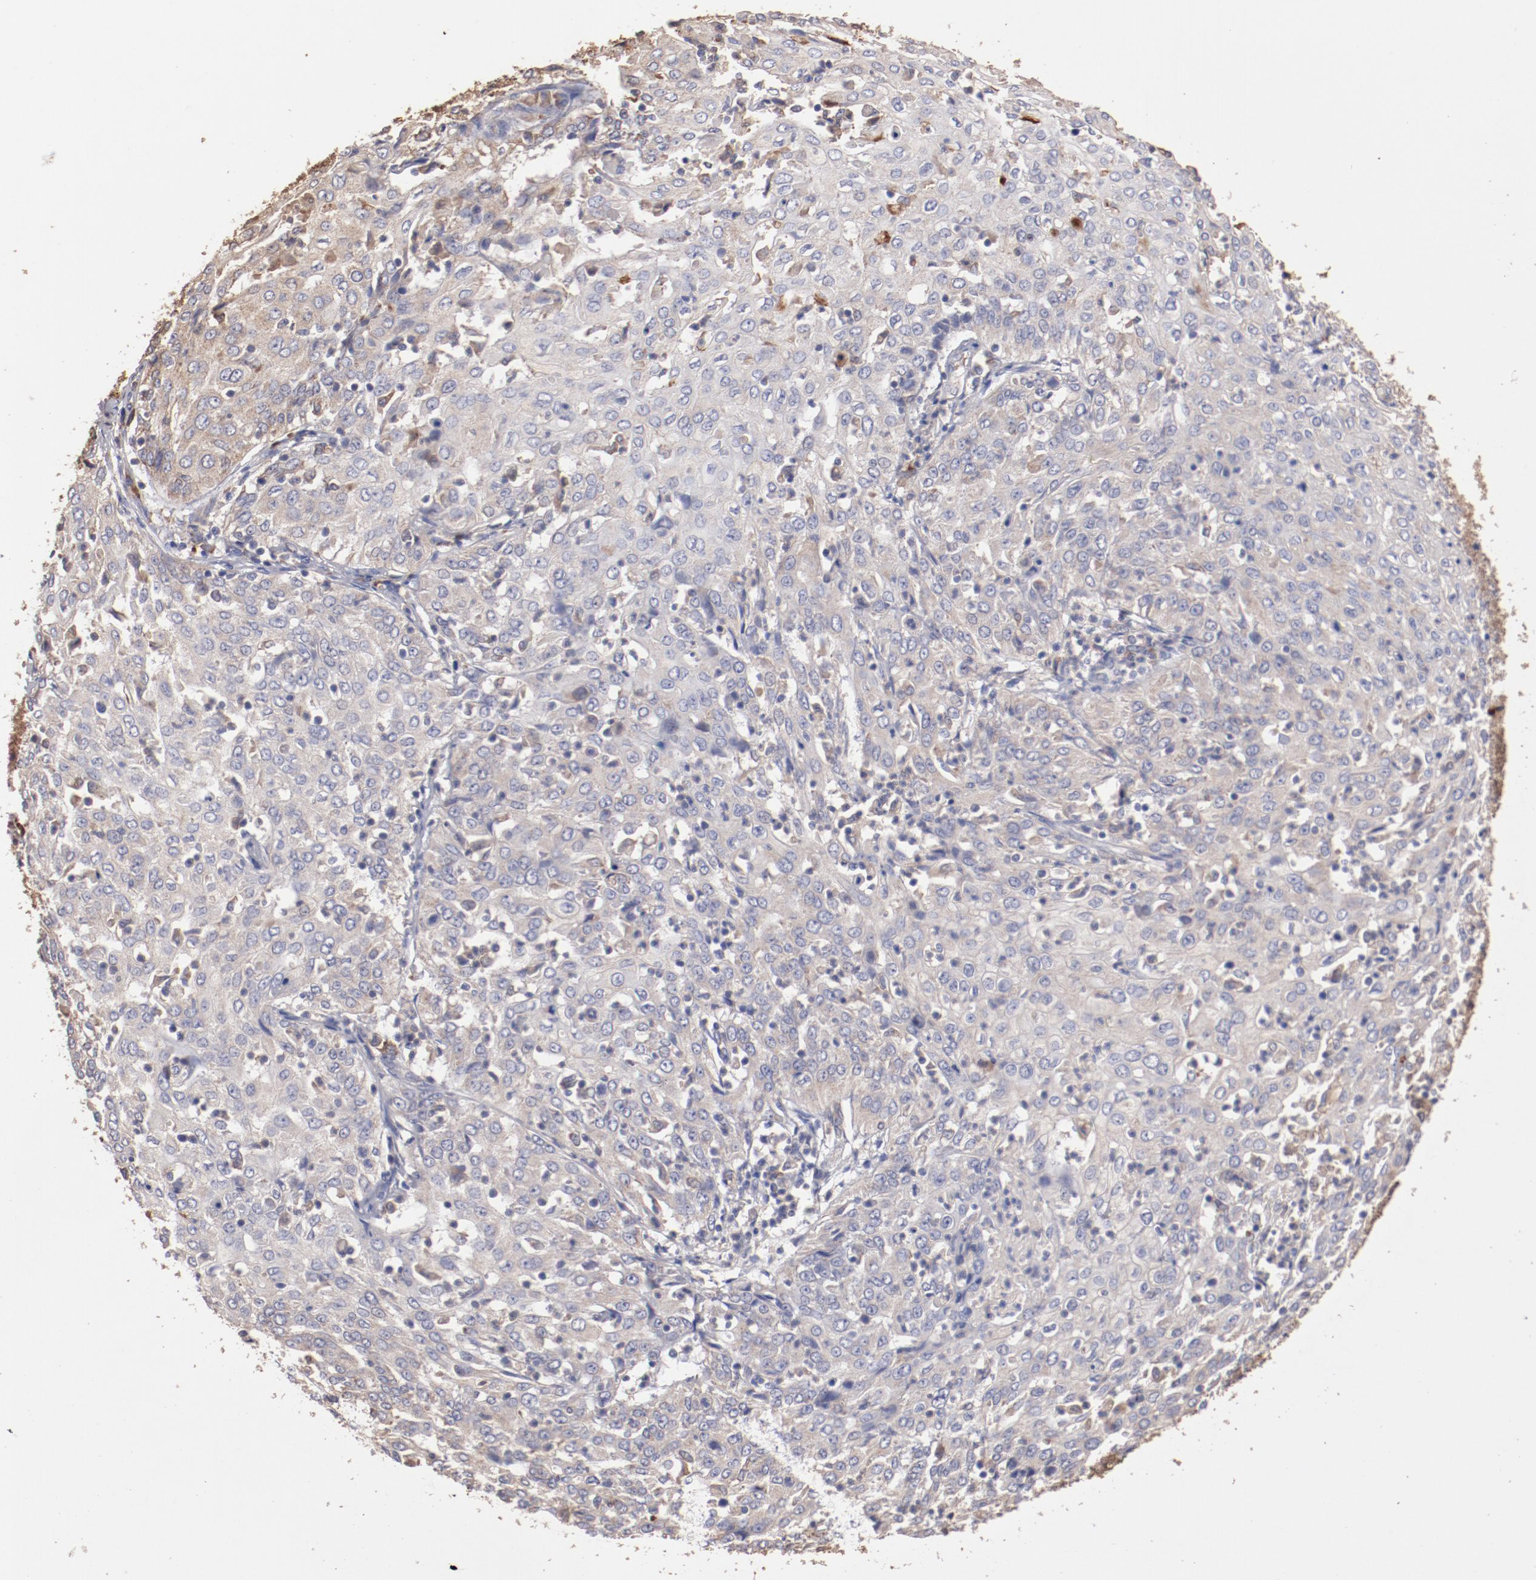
{"staining": {"intensity": "negative", "quantity": "none", "location": "none"}, "tissue": "cervical cancer", "cell_type": "Tumor cells", "image_type": "cancer", "snomed": [{"axis": "morphology", "description": "Squamous cell carcinoma, NOS"}, {"axis": "topography", "description": "Cervix"}], "caption": "Photomicrograph shows no significant protein expression in tumor cells of cervical cancer (squamous cell carcinoma).", "gene": "NFKBIE", "patient": {"sex": "female", "age": 39}}